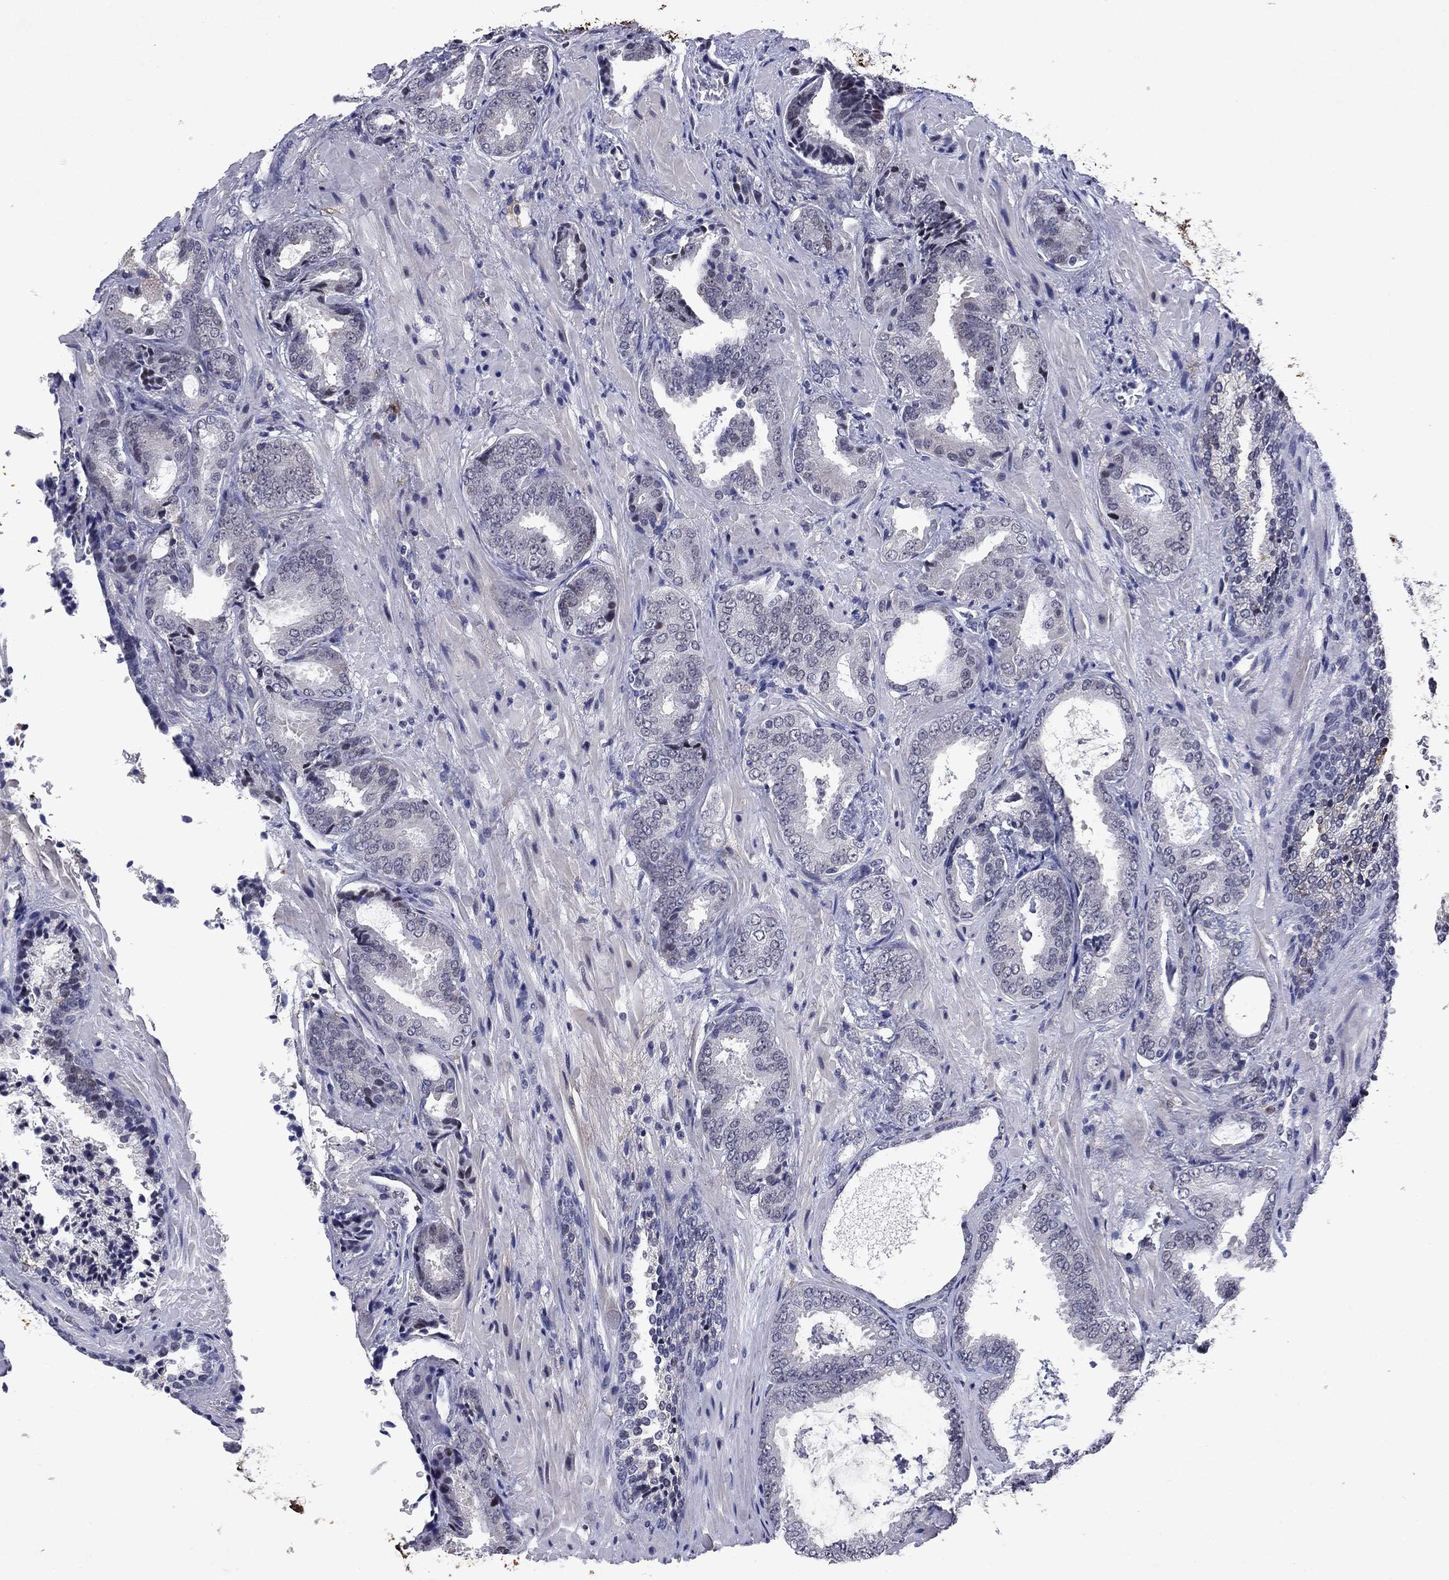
{"staining": {"intensity": "negative", "quantity": "none", "location": "none"}, "tissue": "prostate cancer", "cell_type": "Tumor cells", "image_type": "cancer", "snomed": [{"axis": "morphology", "description": "Adenocarcinoma, Low grade"}, {"axis": "topography", "description": "Prostate"}], "caption": "High magnification brightfield microscopy of low-grade adenocarcinoma (prostate) stained with DAB (3,3'-diaminobenzidine) (brown) and counterstained with hematoxylin (blue): tumor cells show no significant expression.", "gene": "ECM1", "patient": {"sex": "male", "age": 68}}